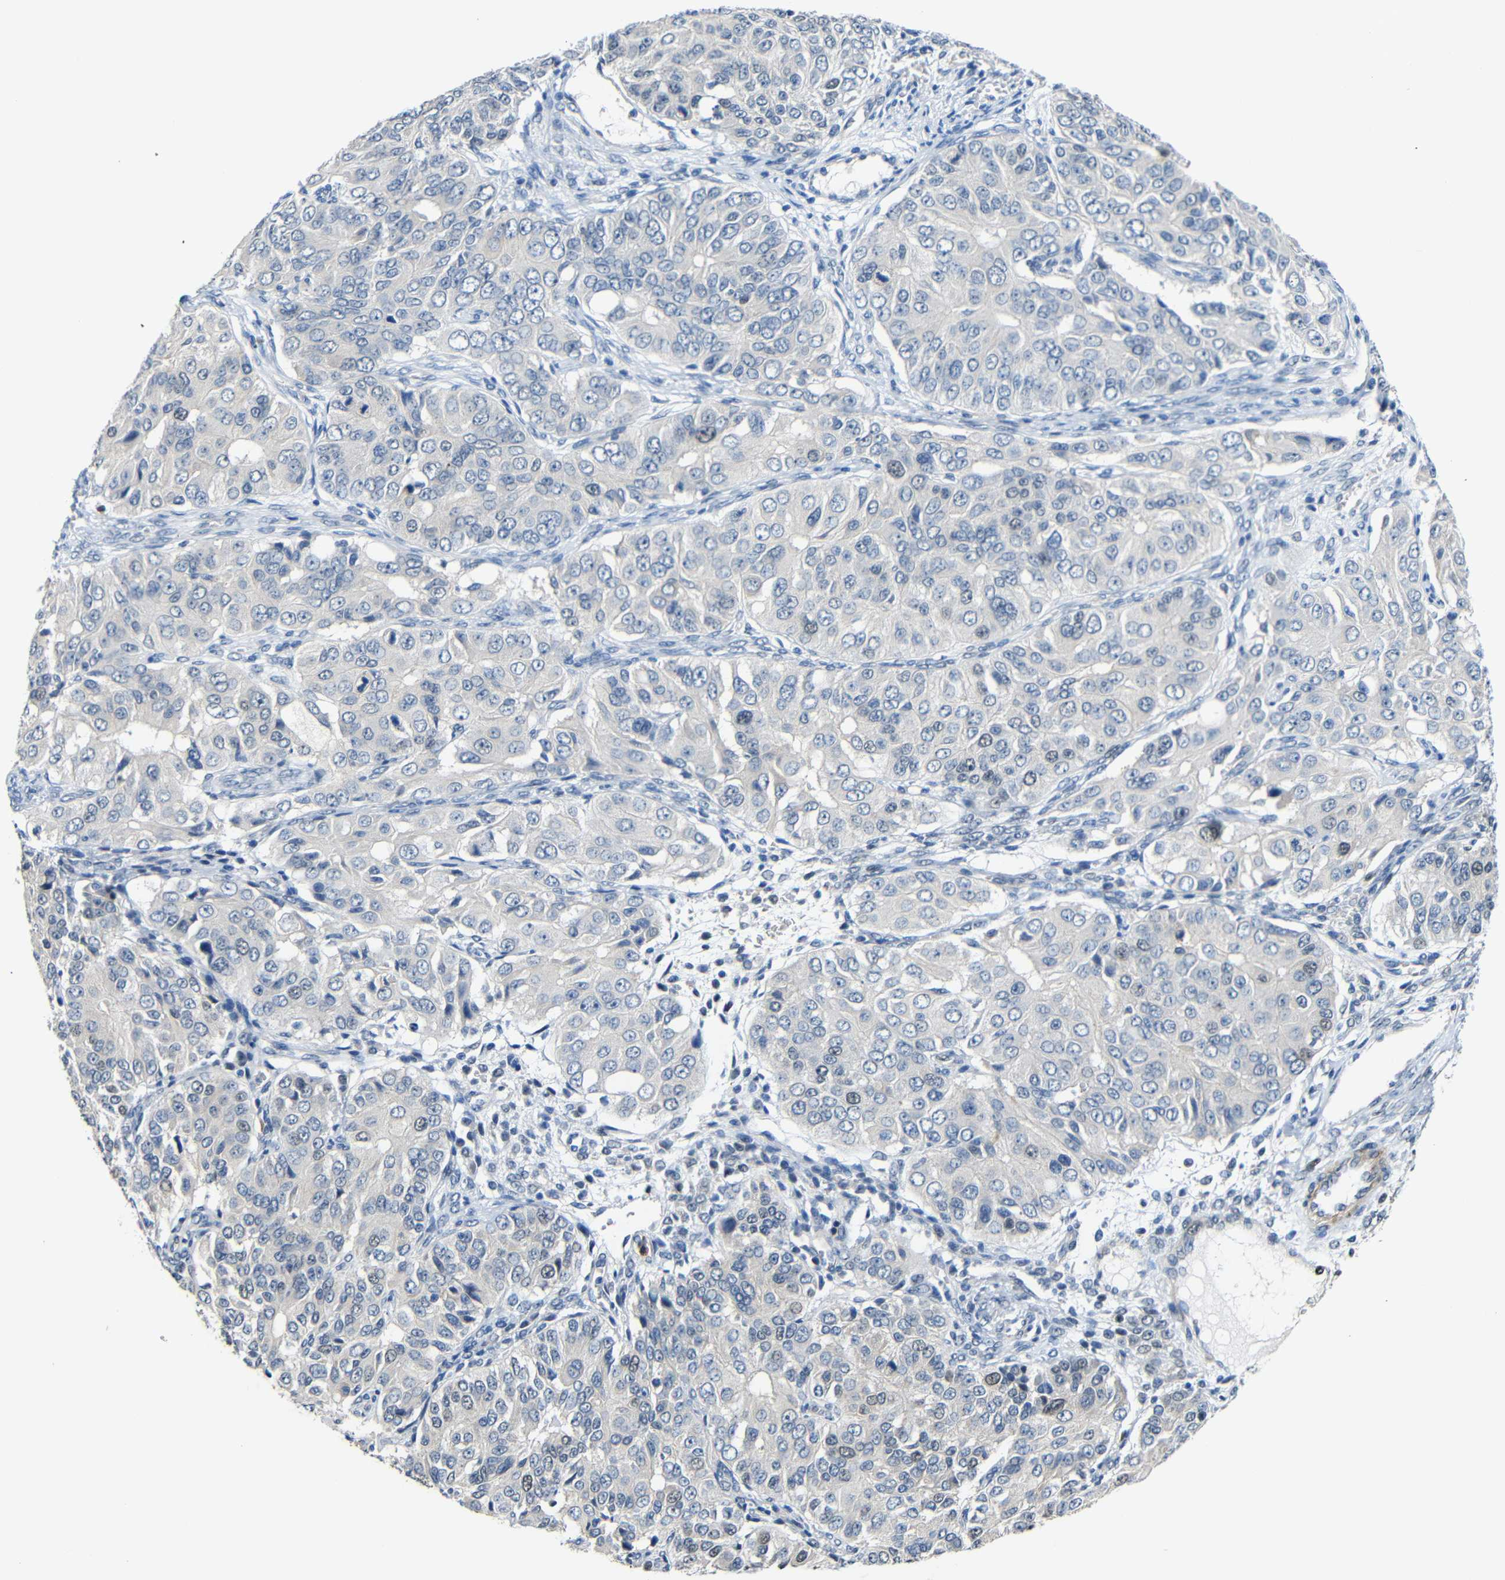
{"staining": {"intensity": "negative", "quantity": "none", "location": "none"}, "tissue": "ovarian cancer", "cell_type": "Tumor cells", "image_type": "cancer", "snomed": [{"axis": "morphology", "description": "Carcinoma, endometroid"}, {"axis": "topography", "description": "Ovary"}], "caption": "This is a image of IHC staining of ovarian endometroid carcinoma, which shows no staining in tumor cells.", "gene": "STBD1", "patient": {"sex": "female", "age": 51}}